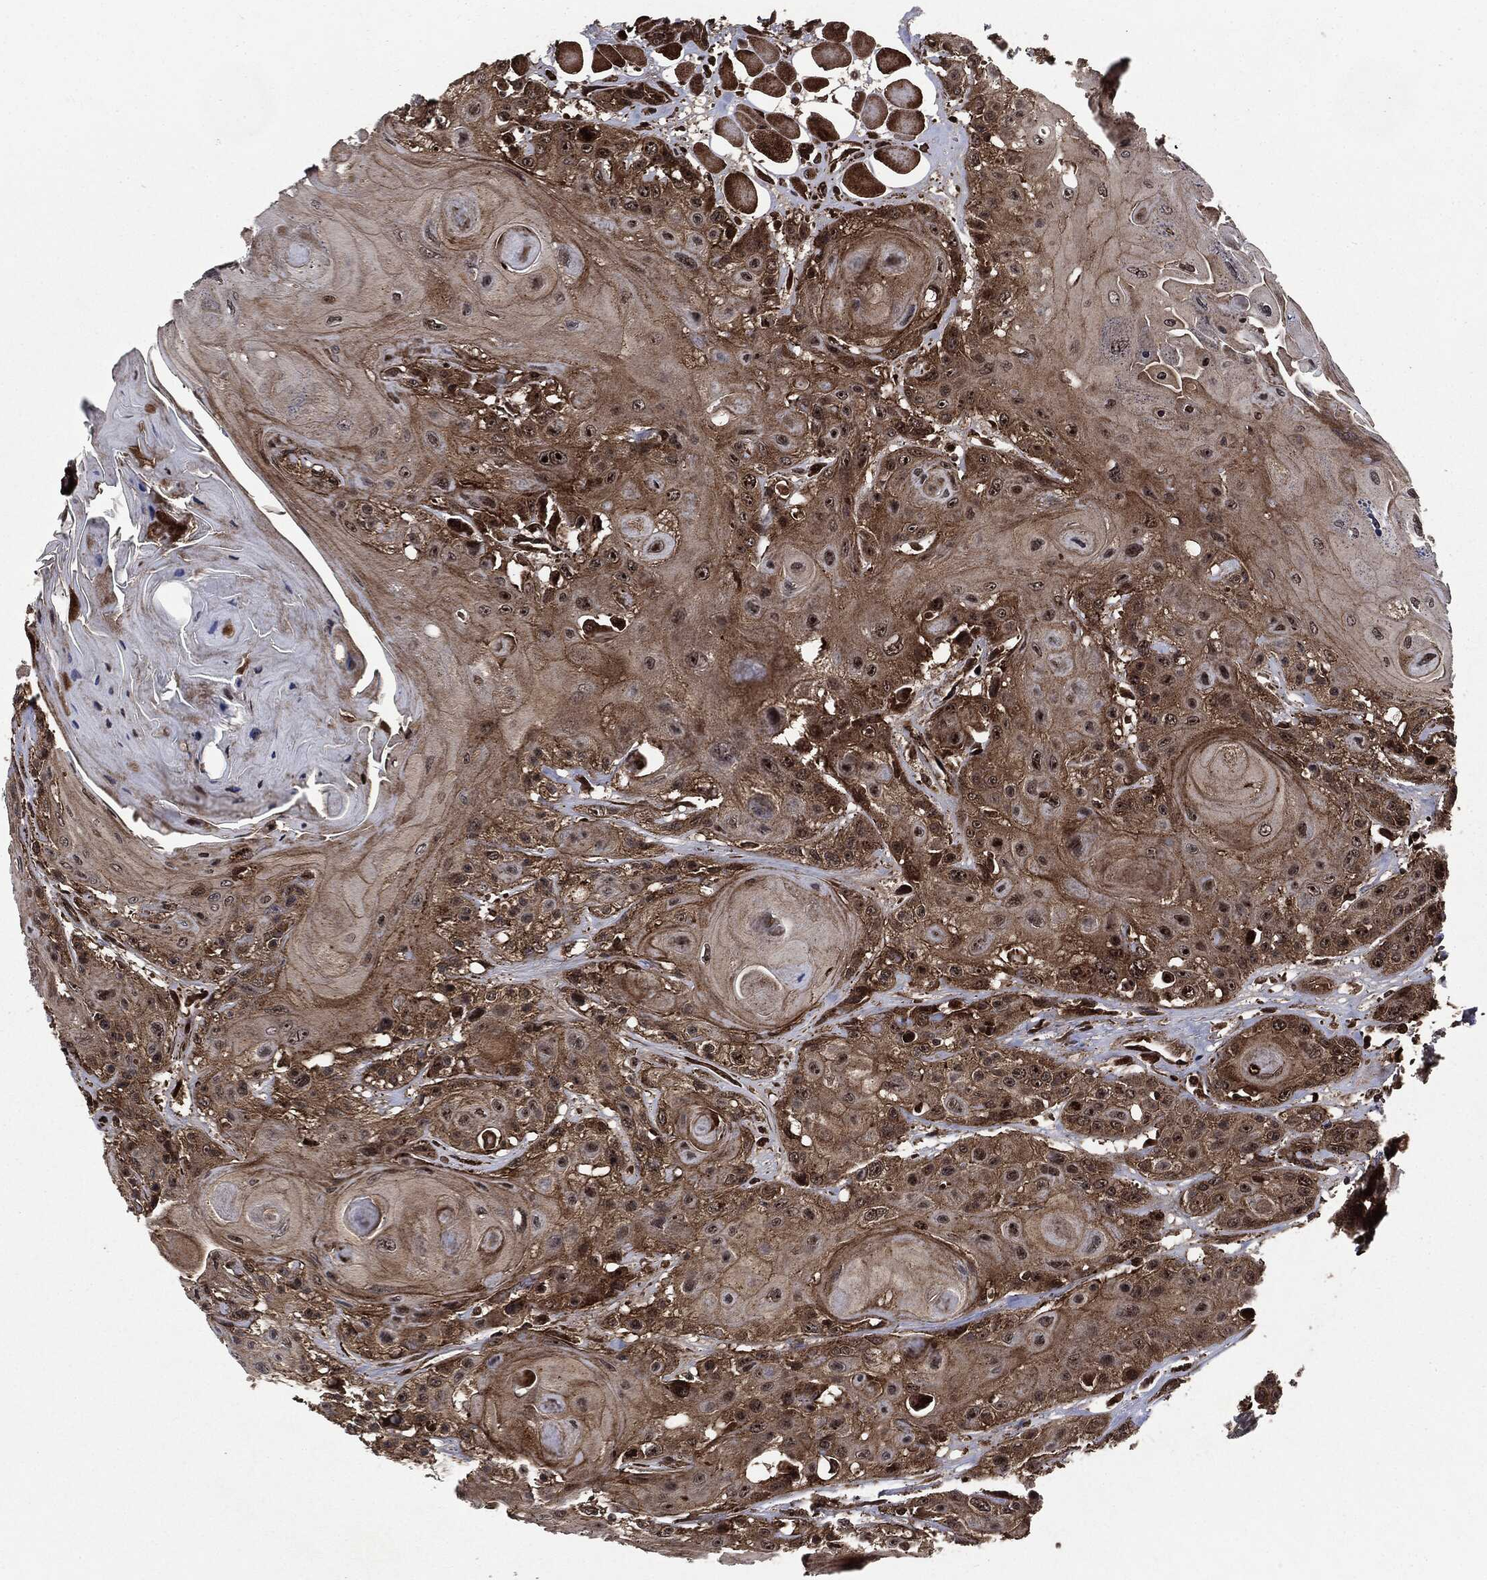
{"staining": {"intensity": "moderate", "quantity": ">75%", "location": "cytoplasmic/membranous,nuclear"}, "tissue": "head and neck cancer", "cell_type": "Tumor cells", "image_type": "cancer", "snomed": [{"axis": "morphology", "description": "Squamous cell carcinoma, NOS"}, {"axis": "topography", "description": "Head-Neck"}], "caption": "Immunohistochemistry micrograph of neoplastic tissue: human head and neck squamous cell carcinoma stained using immunohistochemistry (IHC) shows medium levels of moderate protein expression localized specifically in the cytoplasmic/membranous and nuclear of tumor cells, appearing as a cytoplasmic/membranous and nuclear brown color.", "gene": "CARD6", "patient": {"sex": "female", "age": 59}}